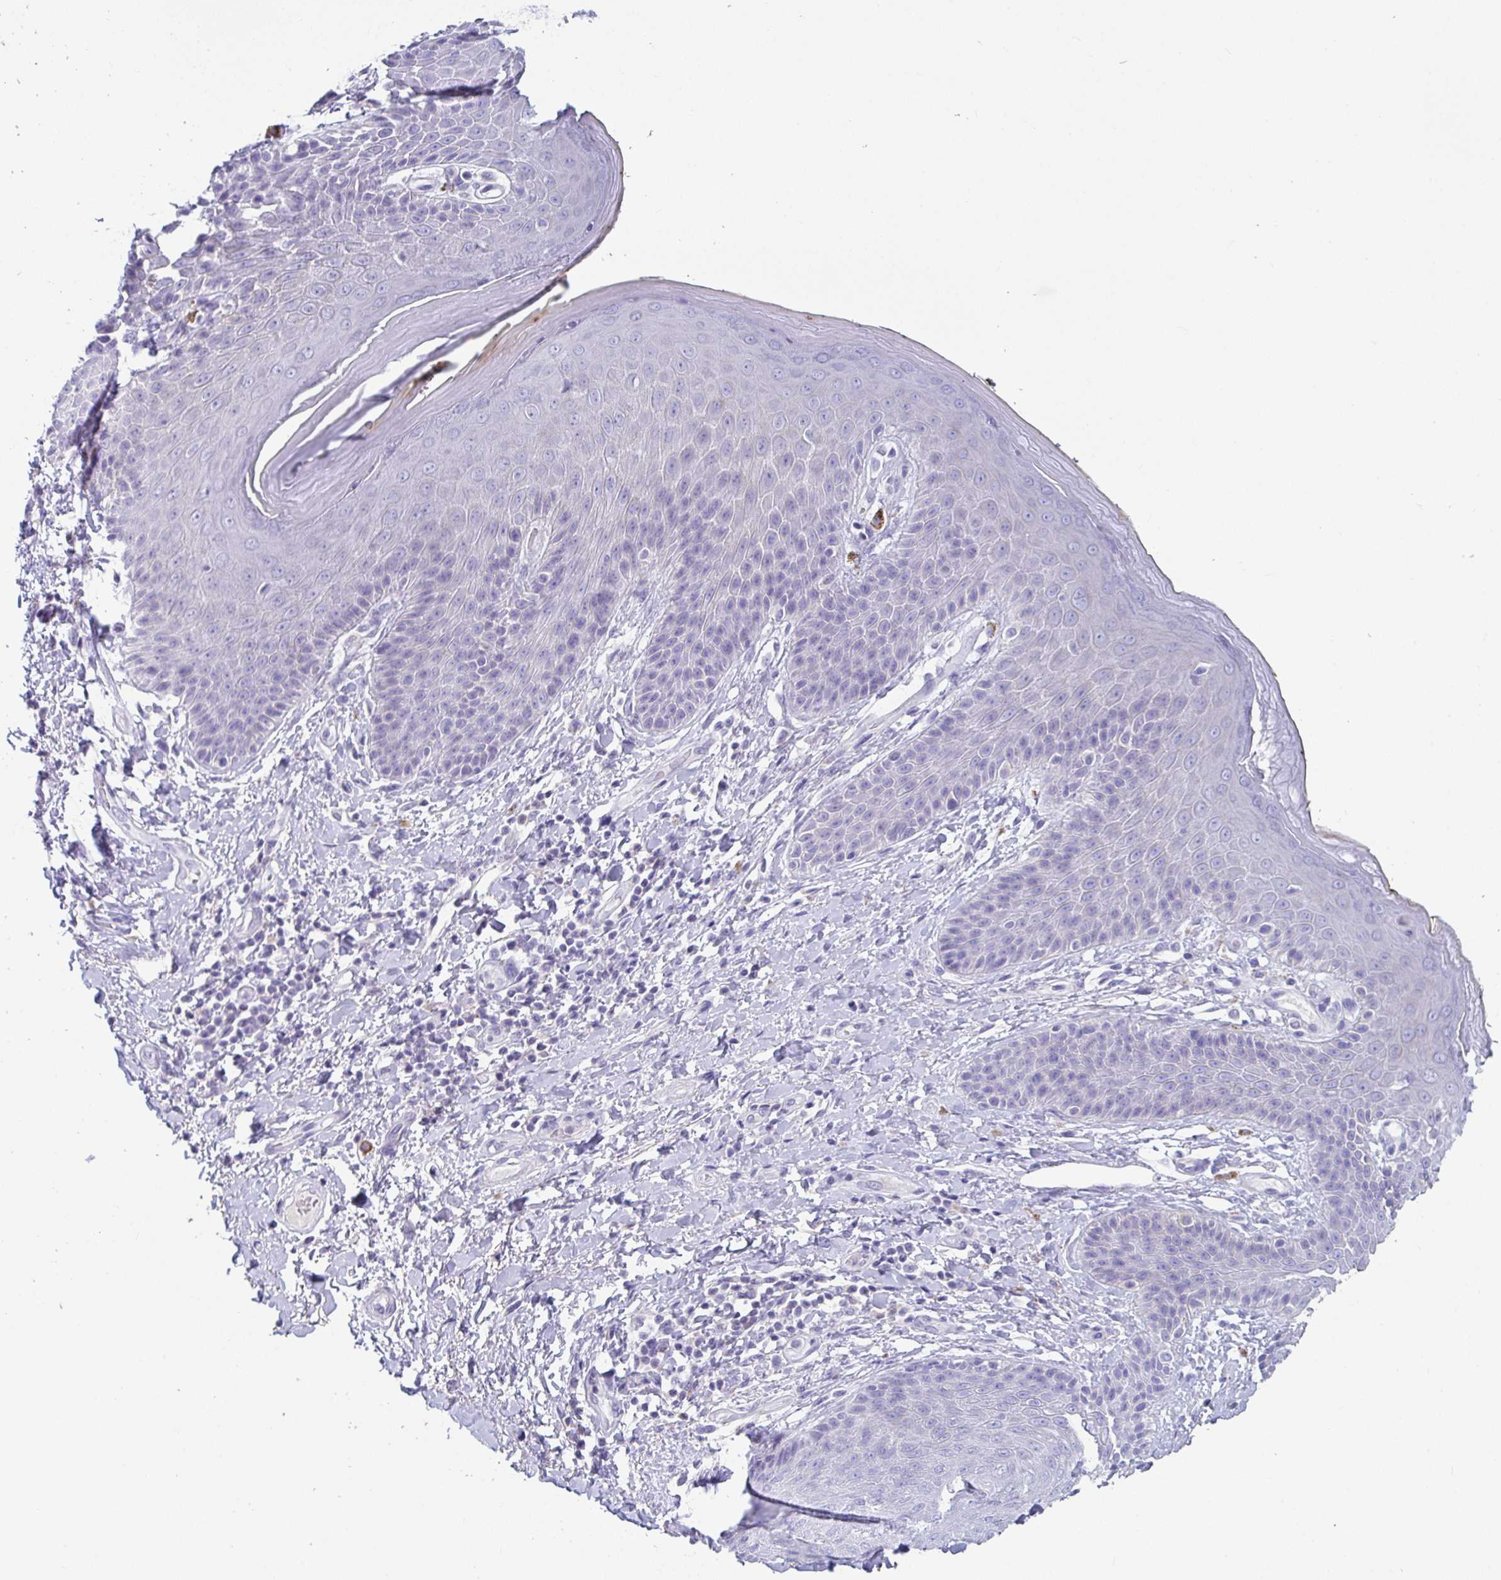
{"staining": {"intensity": "negative", "quantity": "none", "location": "none"}, "tissue": "skin", "cell_type": "Epidermal cells", "image_type": "normal", "snomed": [{"axis": "morphology", "description": "Normal tissue, NOS"}, {"axis": "topography", "description": "Anal"}, {"axis": "topography", "description": "Peripheral nerve tissue"}], "caption": "Immunohistochemistry (IHC) histopathology image of benign skin stained for a protein (brown), which exhibits no expression in epidermal cells.", "gene": "PLA2G1B", "patient": {"sex": "male", "age": 51}}